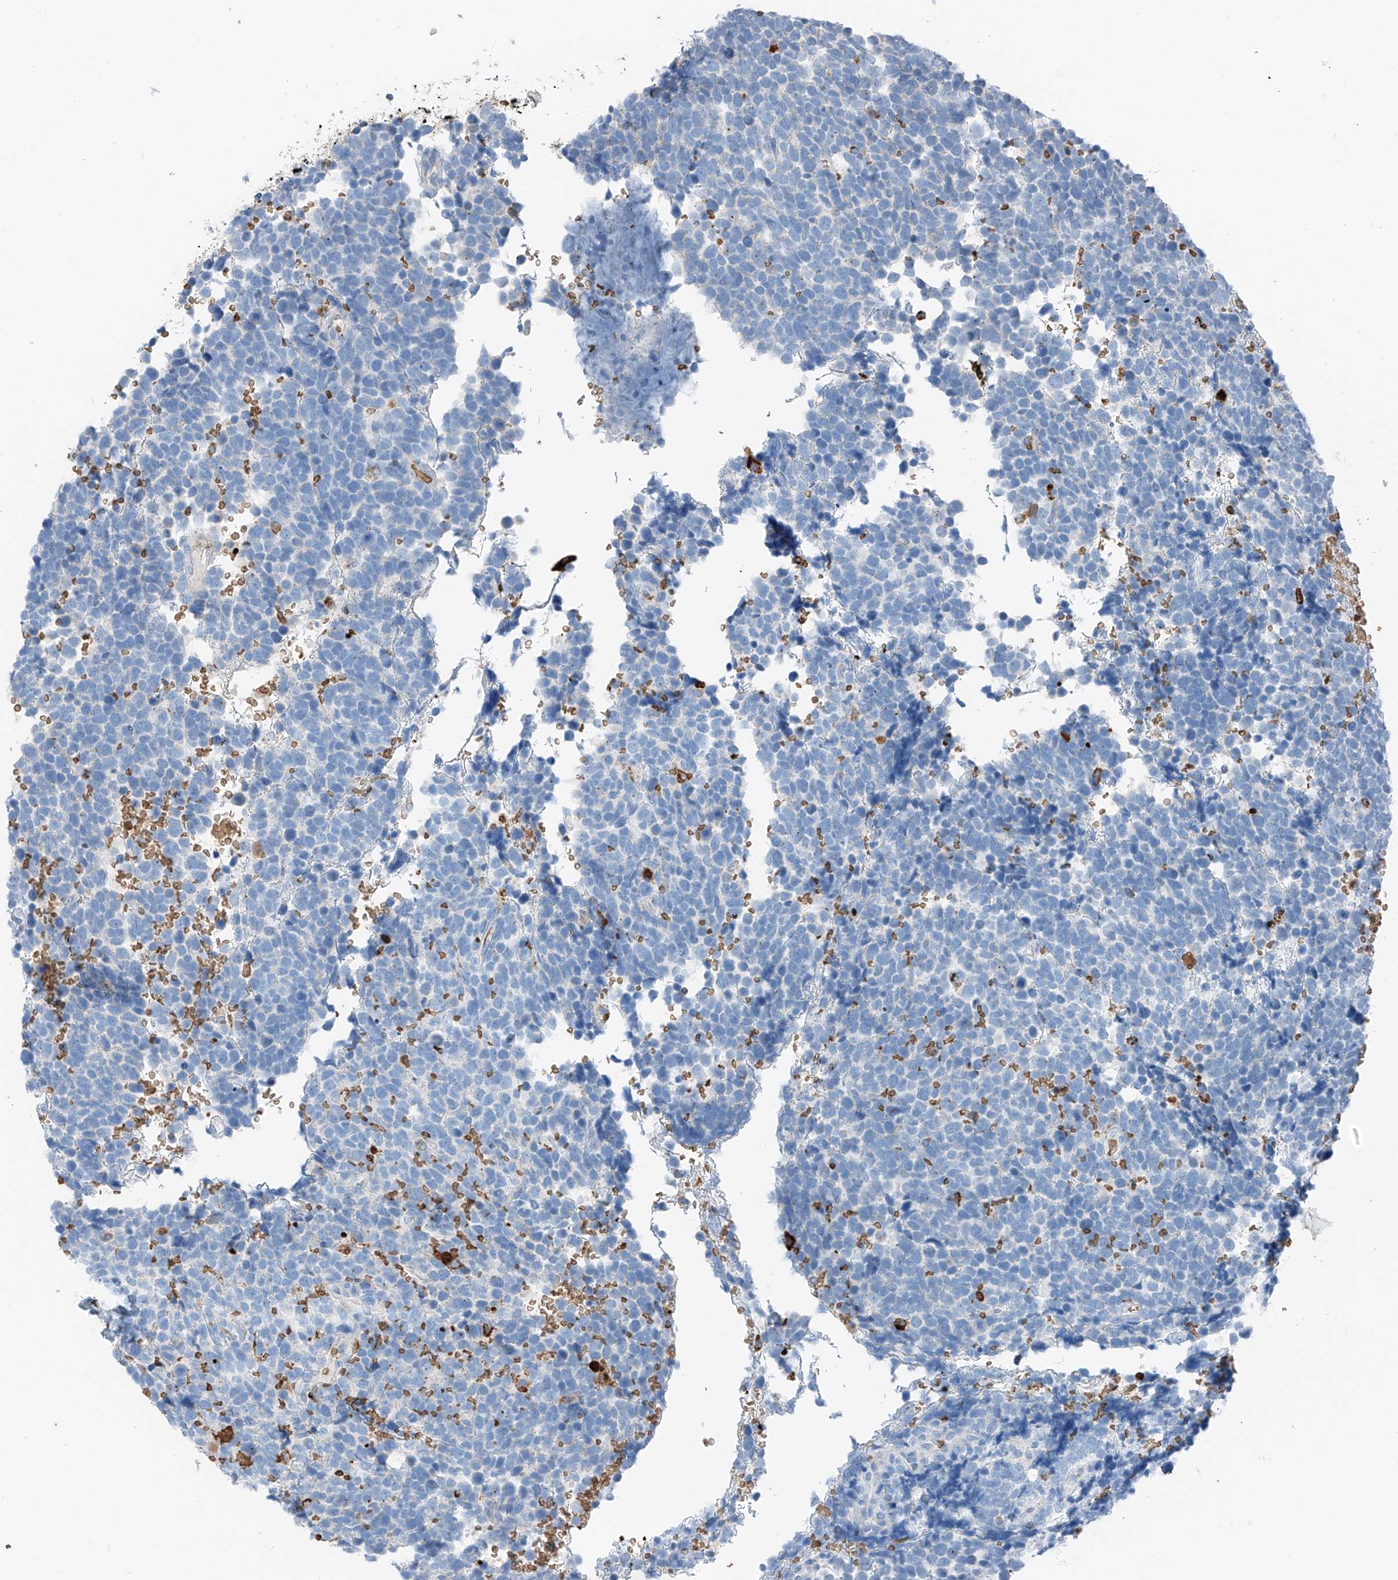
{"staining": {"intensity": "negative", "quantity": "none", "location": "none"}, "tissue": "urothelial cancer", "cell_type": "Tumor cells", "image_type": "cancer", "snomed": [{"axis": "morphology", "description": "Urothelial carcinoma, High grade"}, {"axis": "topography", "description": "Urinary bladder"}], "caption": "Tumor cells show no significant protein positivity in high-grade urothelial carcinoma. Brightfield microscopy of immunohistochemistry (IHC) stained with DAB (3,3'-diaminobenzidine) (brown) and hematoxylin (blue), captured at high magnification.", "gene": "PRSS23", "patient": {"sex": "female", "age": 82}}